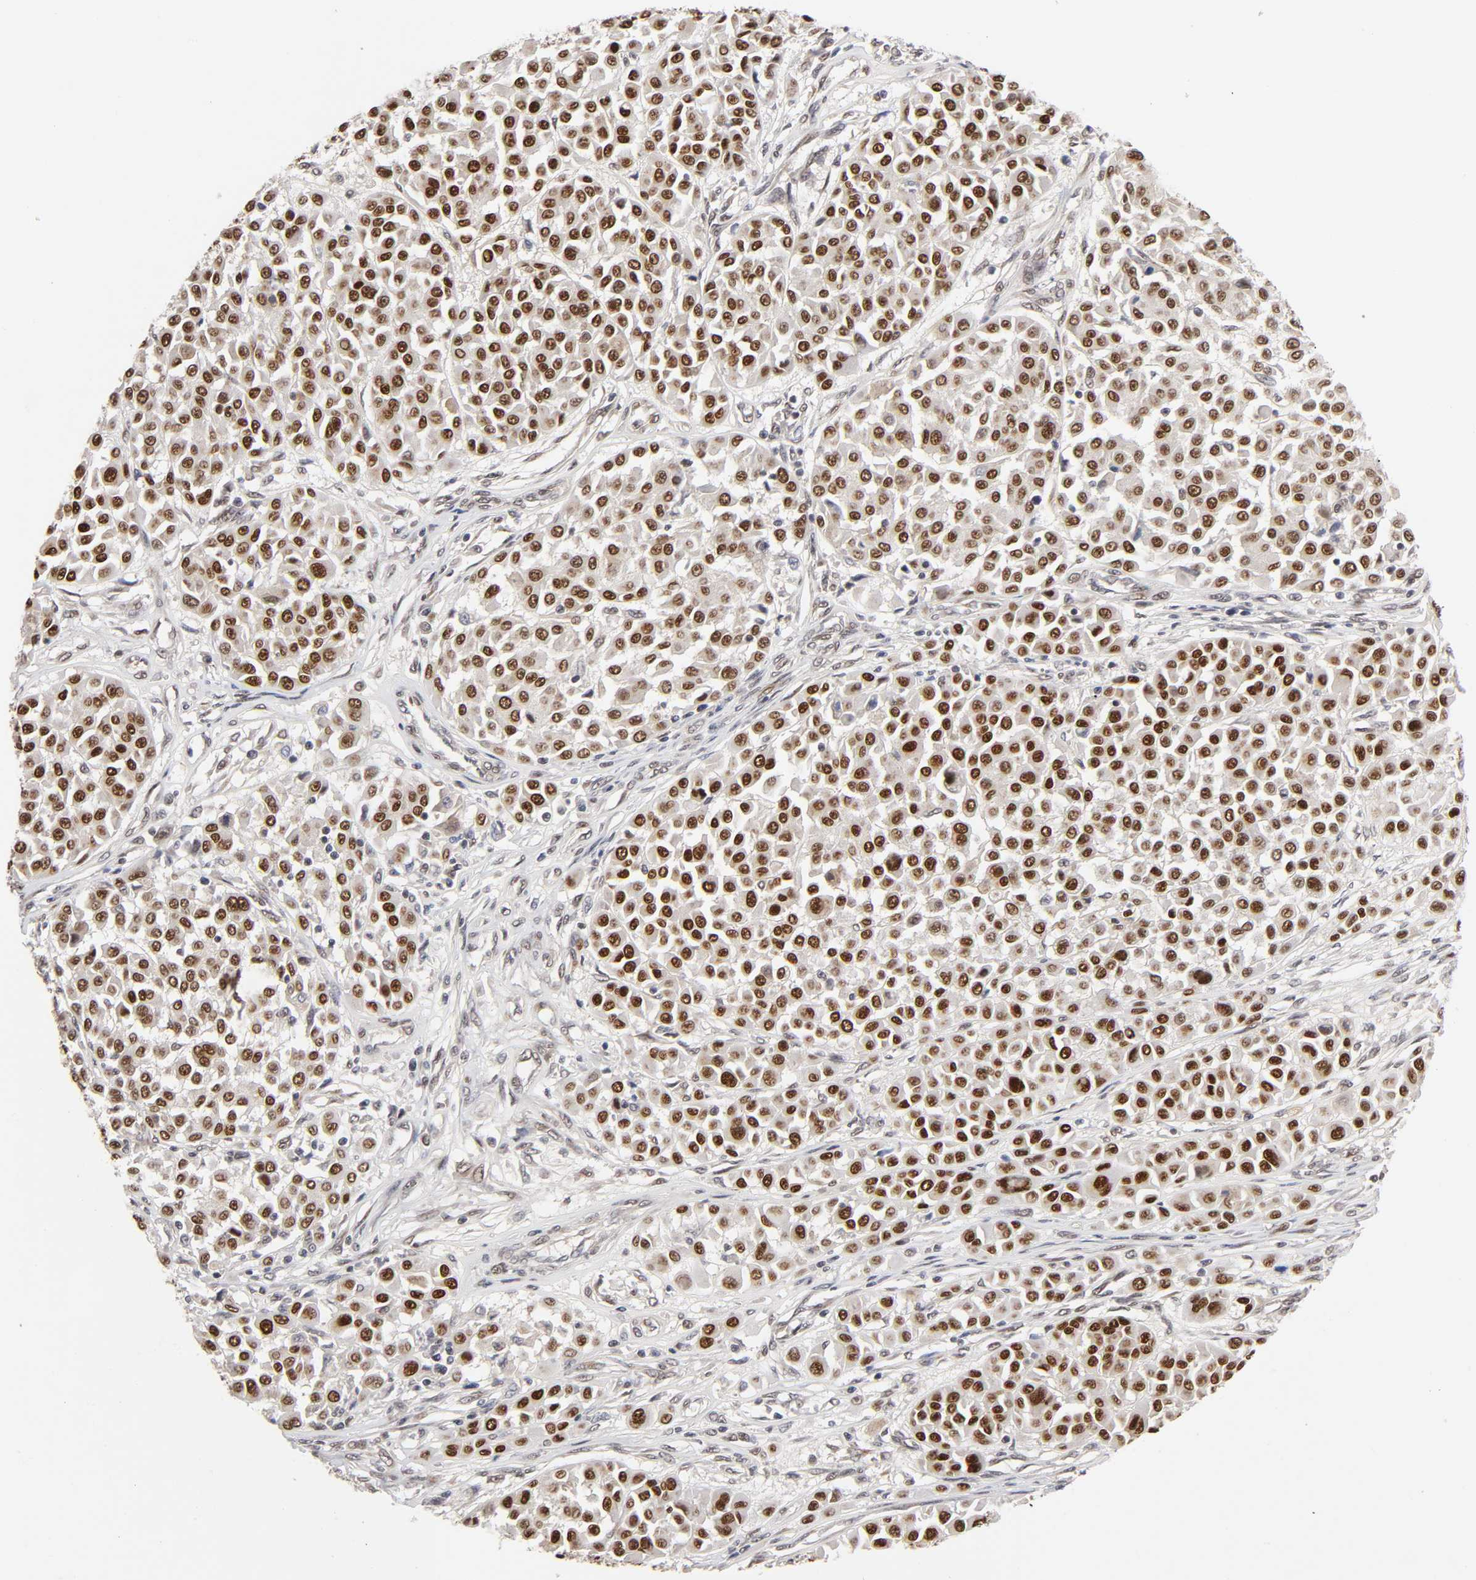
{"staining": {"intensity": "strong", "quantity": ">75%", "location": "cytoplasmic/membranous,nuclear"}, "tissue": "melanoma", "cell_type": "Tumor cells", "image_type": "cancer", "snomed": [{"axis": "morphology", "description": "Malignant melanoma, Metastatic site"}, {"axis": "topography", "description": "Soft tissue"}], "caption": "Immunohistochemistry (IHC) of malignant melanoma (metastatic site) shows high levels of strong cytoplasmic/membranous and nuclear expression in approximately >75% of tumor cells.", "gene": "EP300", "patient": {"sex": "male", "age": 41}}